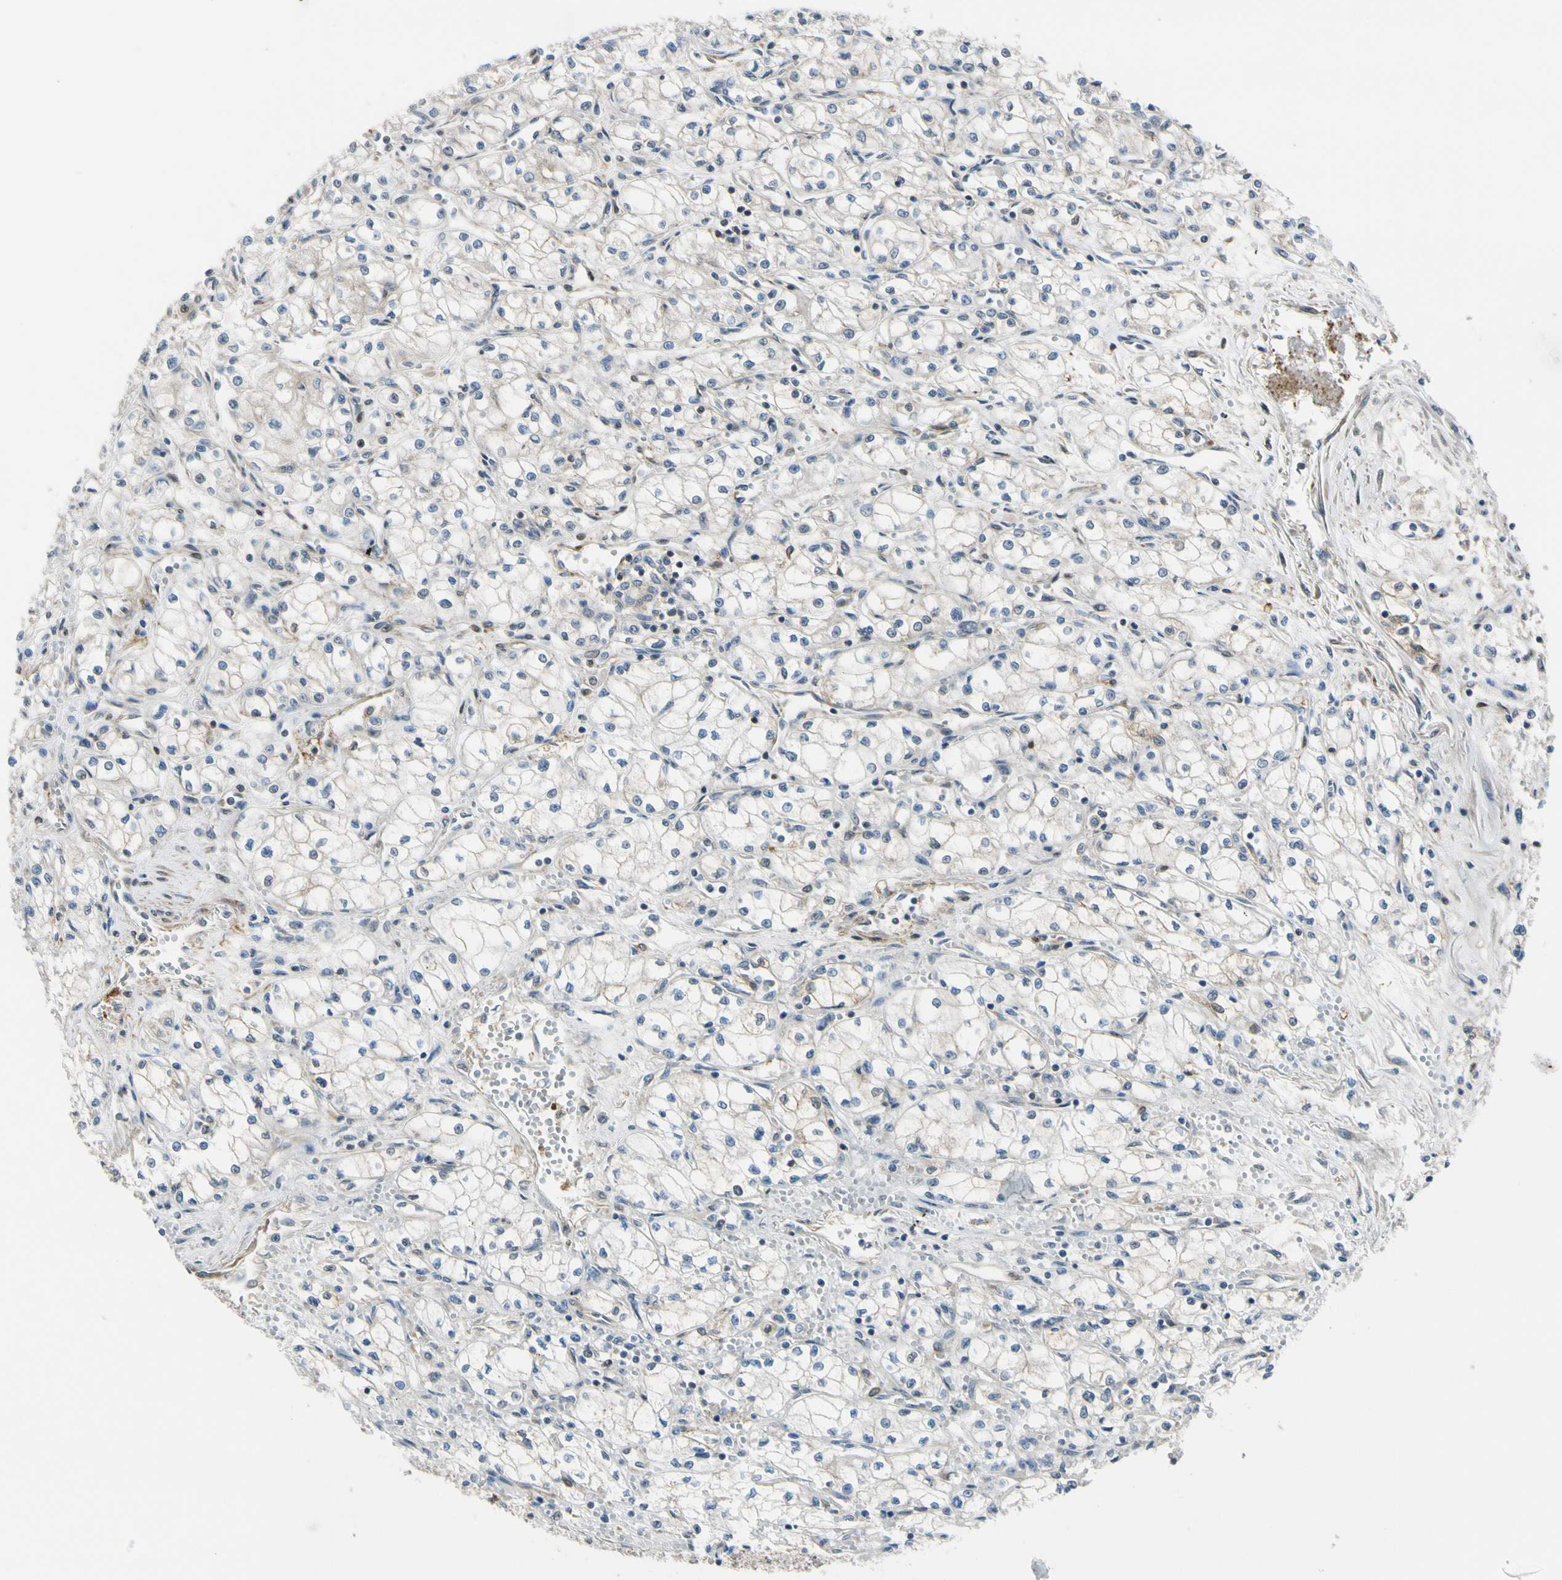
{"staining": {"intensity": "negative", "quantity": "none", "location": "none"}, "tissue": "renal cancer", "cell_type": "Tumor cells", "image_type": "cancer", "snomed": [{"axis": "morphology", "description": "Normal tissue, NOS"}, {"axis": "morphology", "description": "Adenocarcinoma, NOS"}, {"axis": "topography", "description": "Kidney"}], "caption": "The photomicrograph shows no significant staining in tumor cells of renal cancer (adenocarcinoma).", "gene": "RASGRF1", "patient": {"sex": "male", "age": 59}}